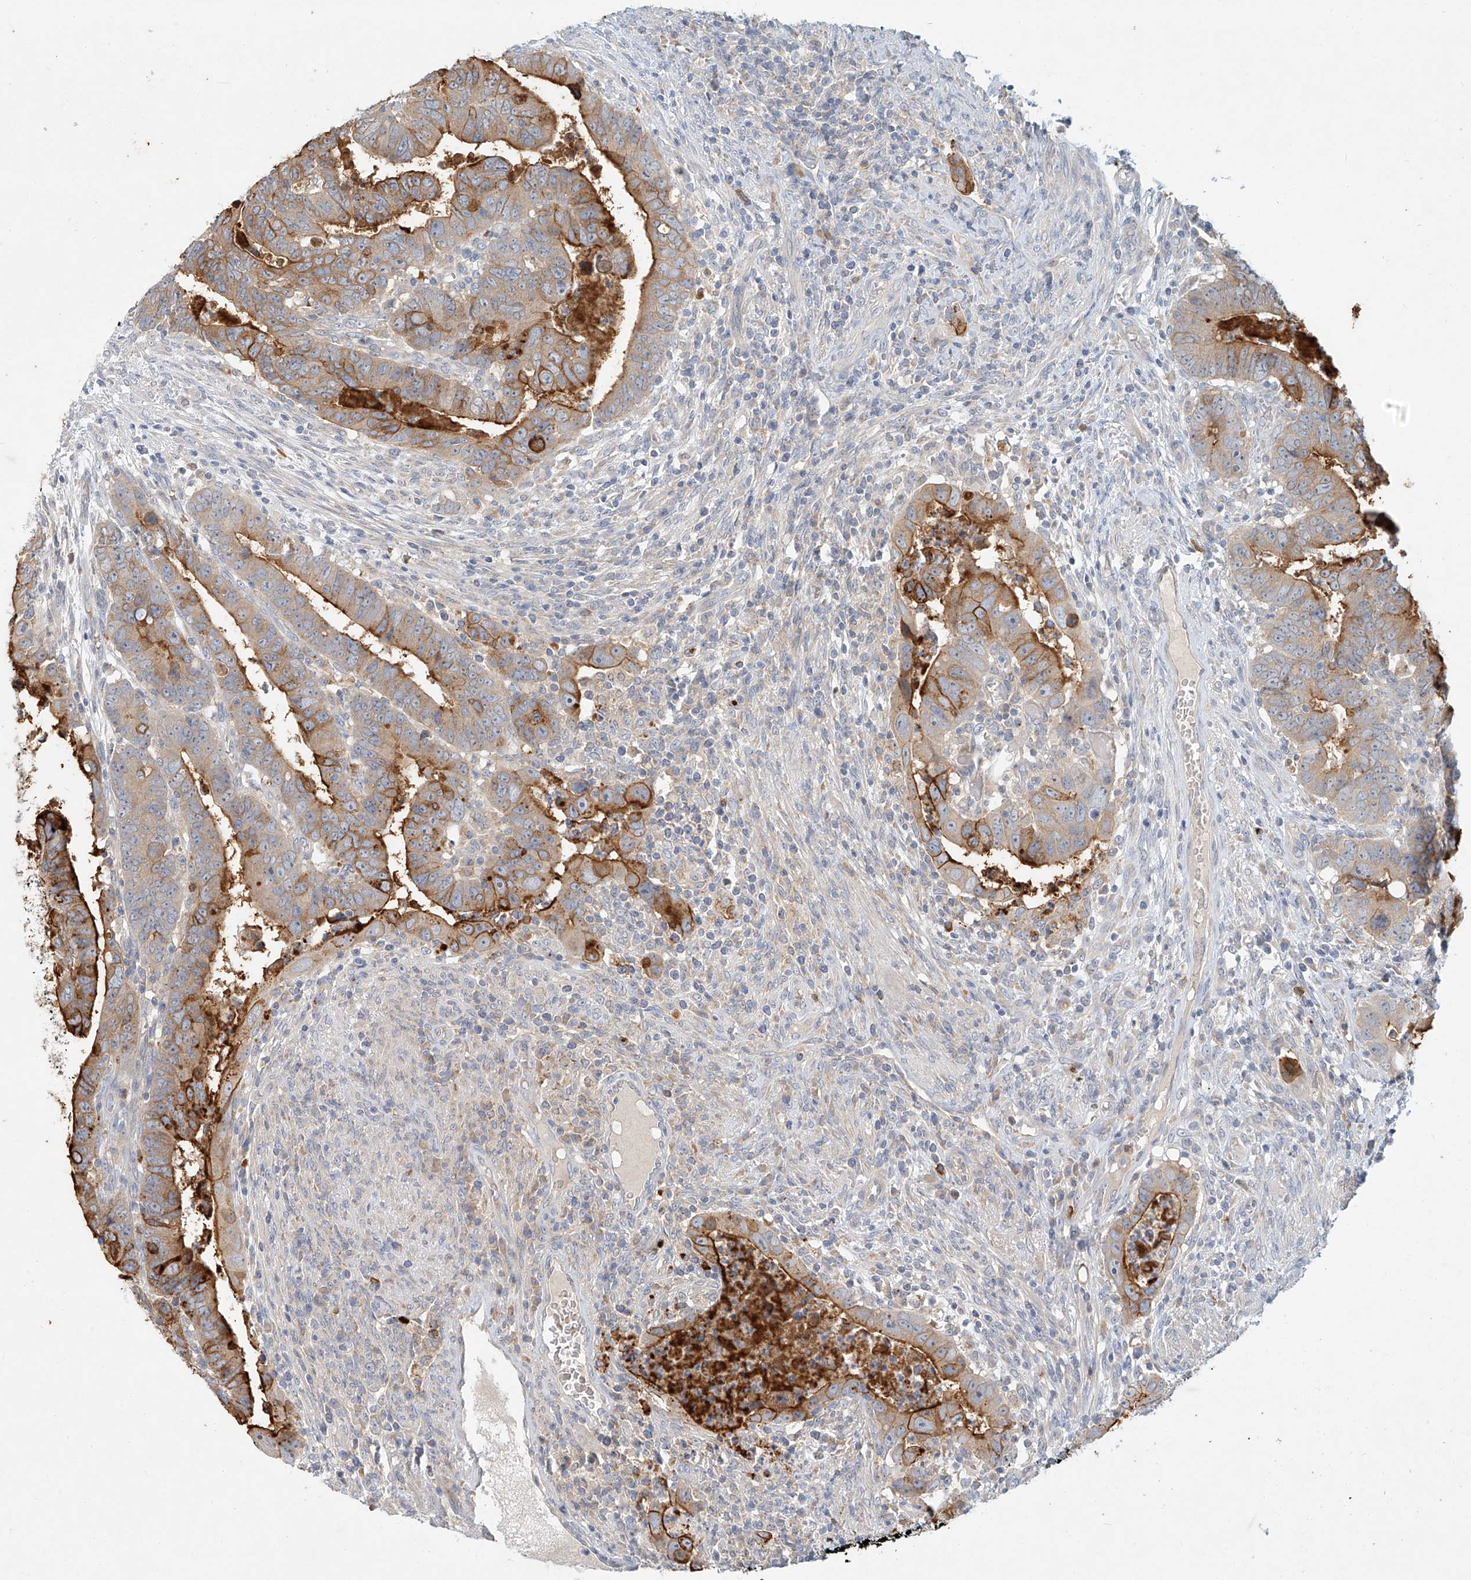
{"staining": {"intensity": "strong", "quantity": "25%-75%", "location": "cytoplasmic/membranous"}, "tissue": "colorectal cancer", "cell_type": "Tumor cells", "image_type": "cancer", "snomed": [{"axis": "morphology", "description": "Normal tissue, NOS"}, {"axis": "morphology", "description": "Adenocarcinoma, NOS"}, {"axis": "topography", "description": "Rectum"}], "caption": "Strong cytoplasmic/membranous positivity is appreciated in approximately 25%-75% of tumor cells in colorectal cancer. The staining was performed using DAB (3,3'-diaminobenzidine), with brown indicating positive protein expression. Nuclei are stained blue with hematoxylin.", "gene": "SYTL3", "patient": {"sex": "female", "age": 65}}